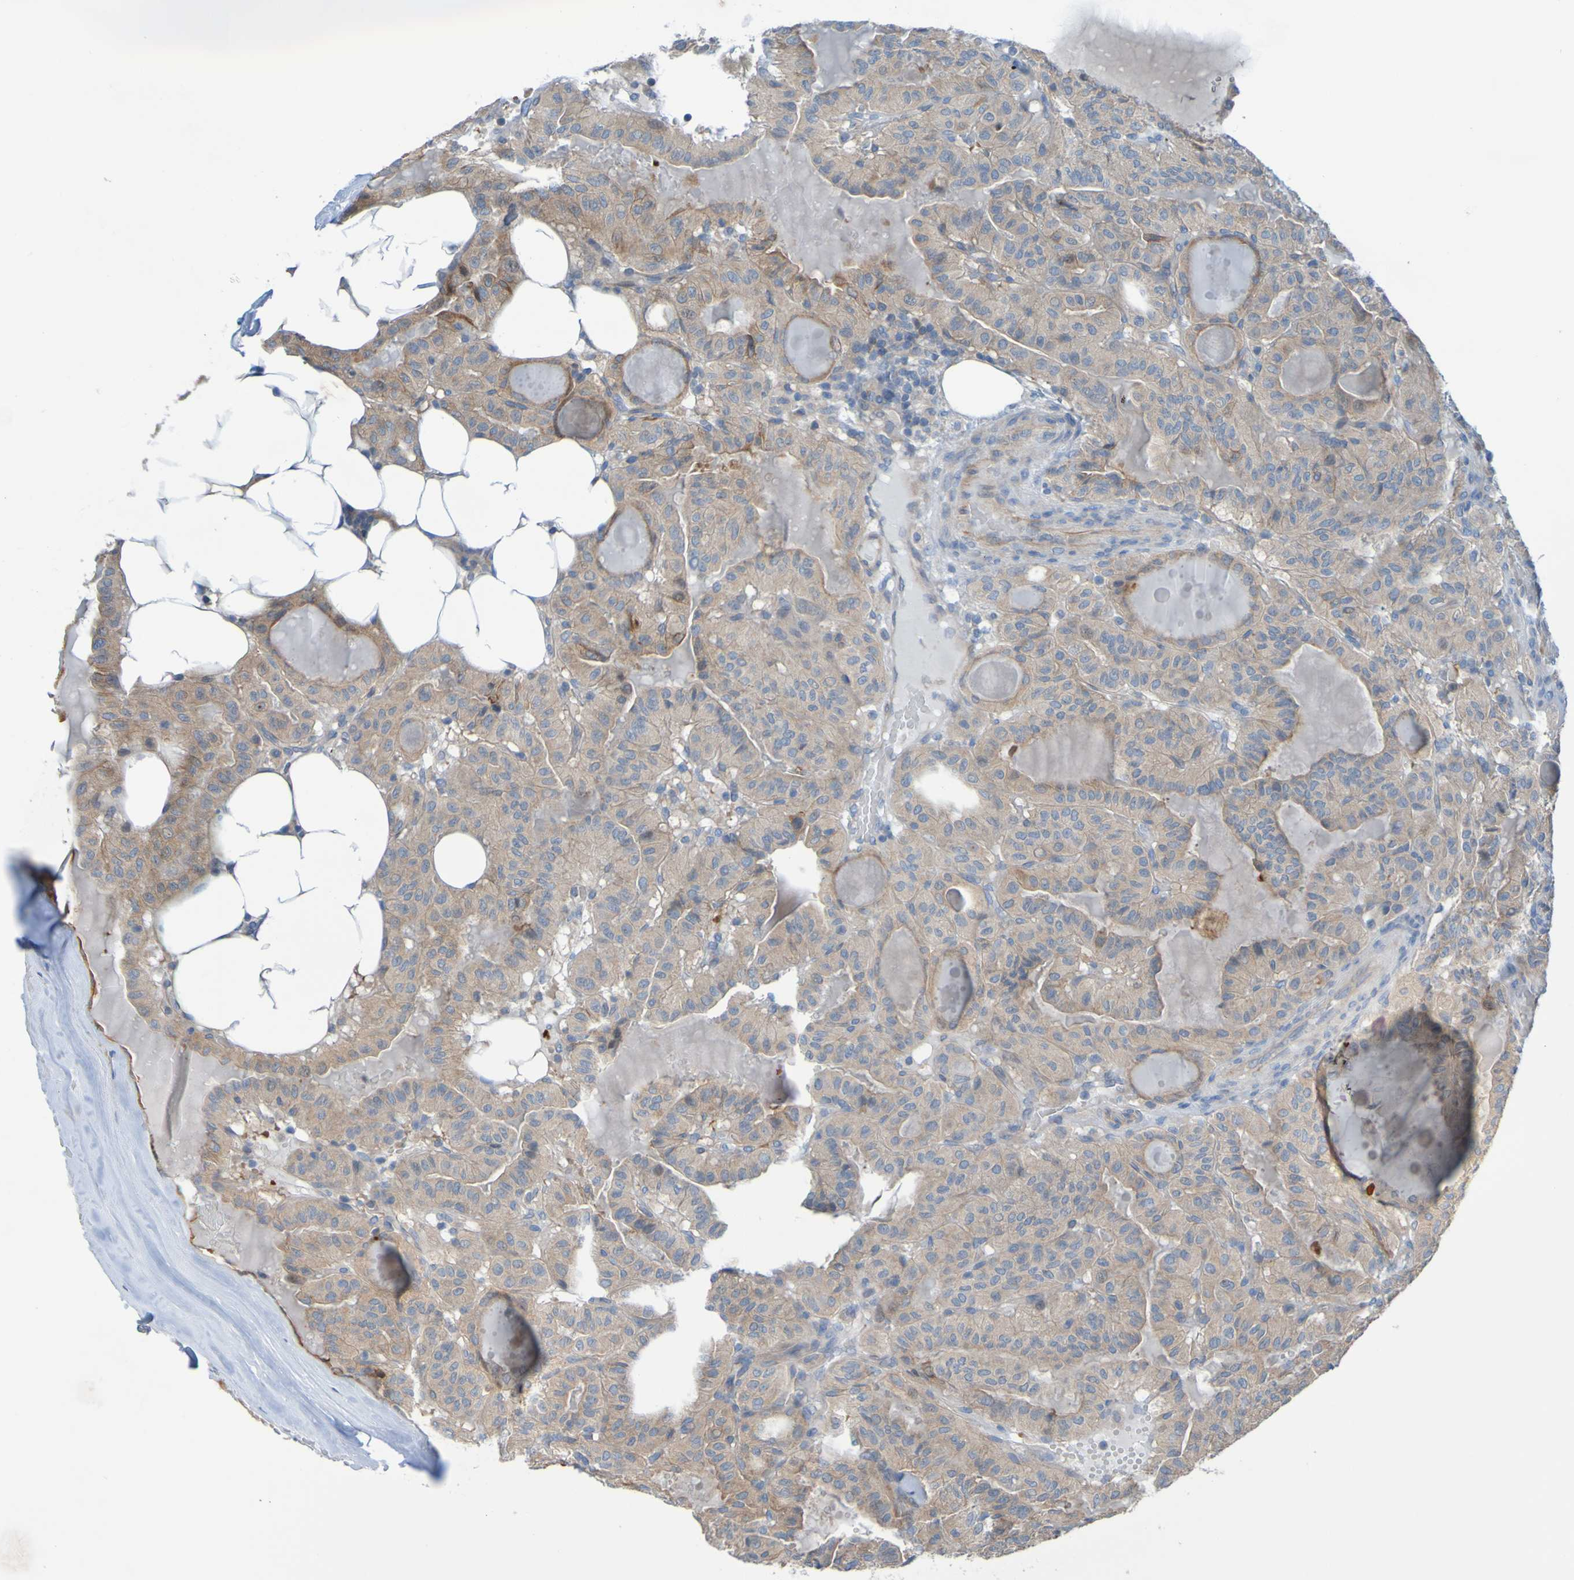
{"staining": {"intensity": "weak", "quantity": ">75%", "location": "cytoplasmic/membranous"}, "tissue": "thyroid cancer", "cell_type": "Tumor cells", "image_type": "cancer", "snomed": [{"axis": "morphology", "description": "Papillary adenocarcinoma, NOS"}, {"axis": "topography", "description": "Thyroid gland"}], "caption": "Human papillary adenocarcinoma (thyroid) stained for a protein (brown) reveals weak cytoplasmic/membranous positive expression in about >75% of tumor cells.", "gene": "NPRL3", "patient": {"sex": "male", "age": 77}}